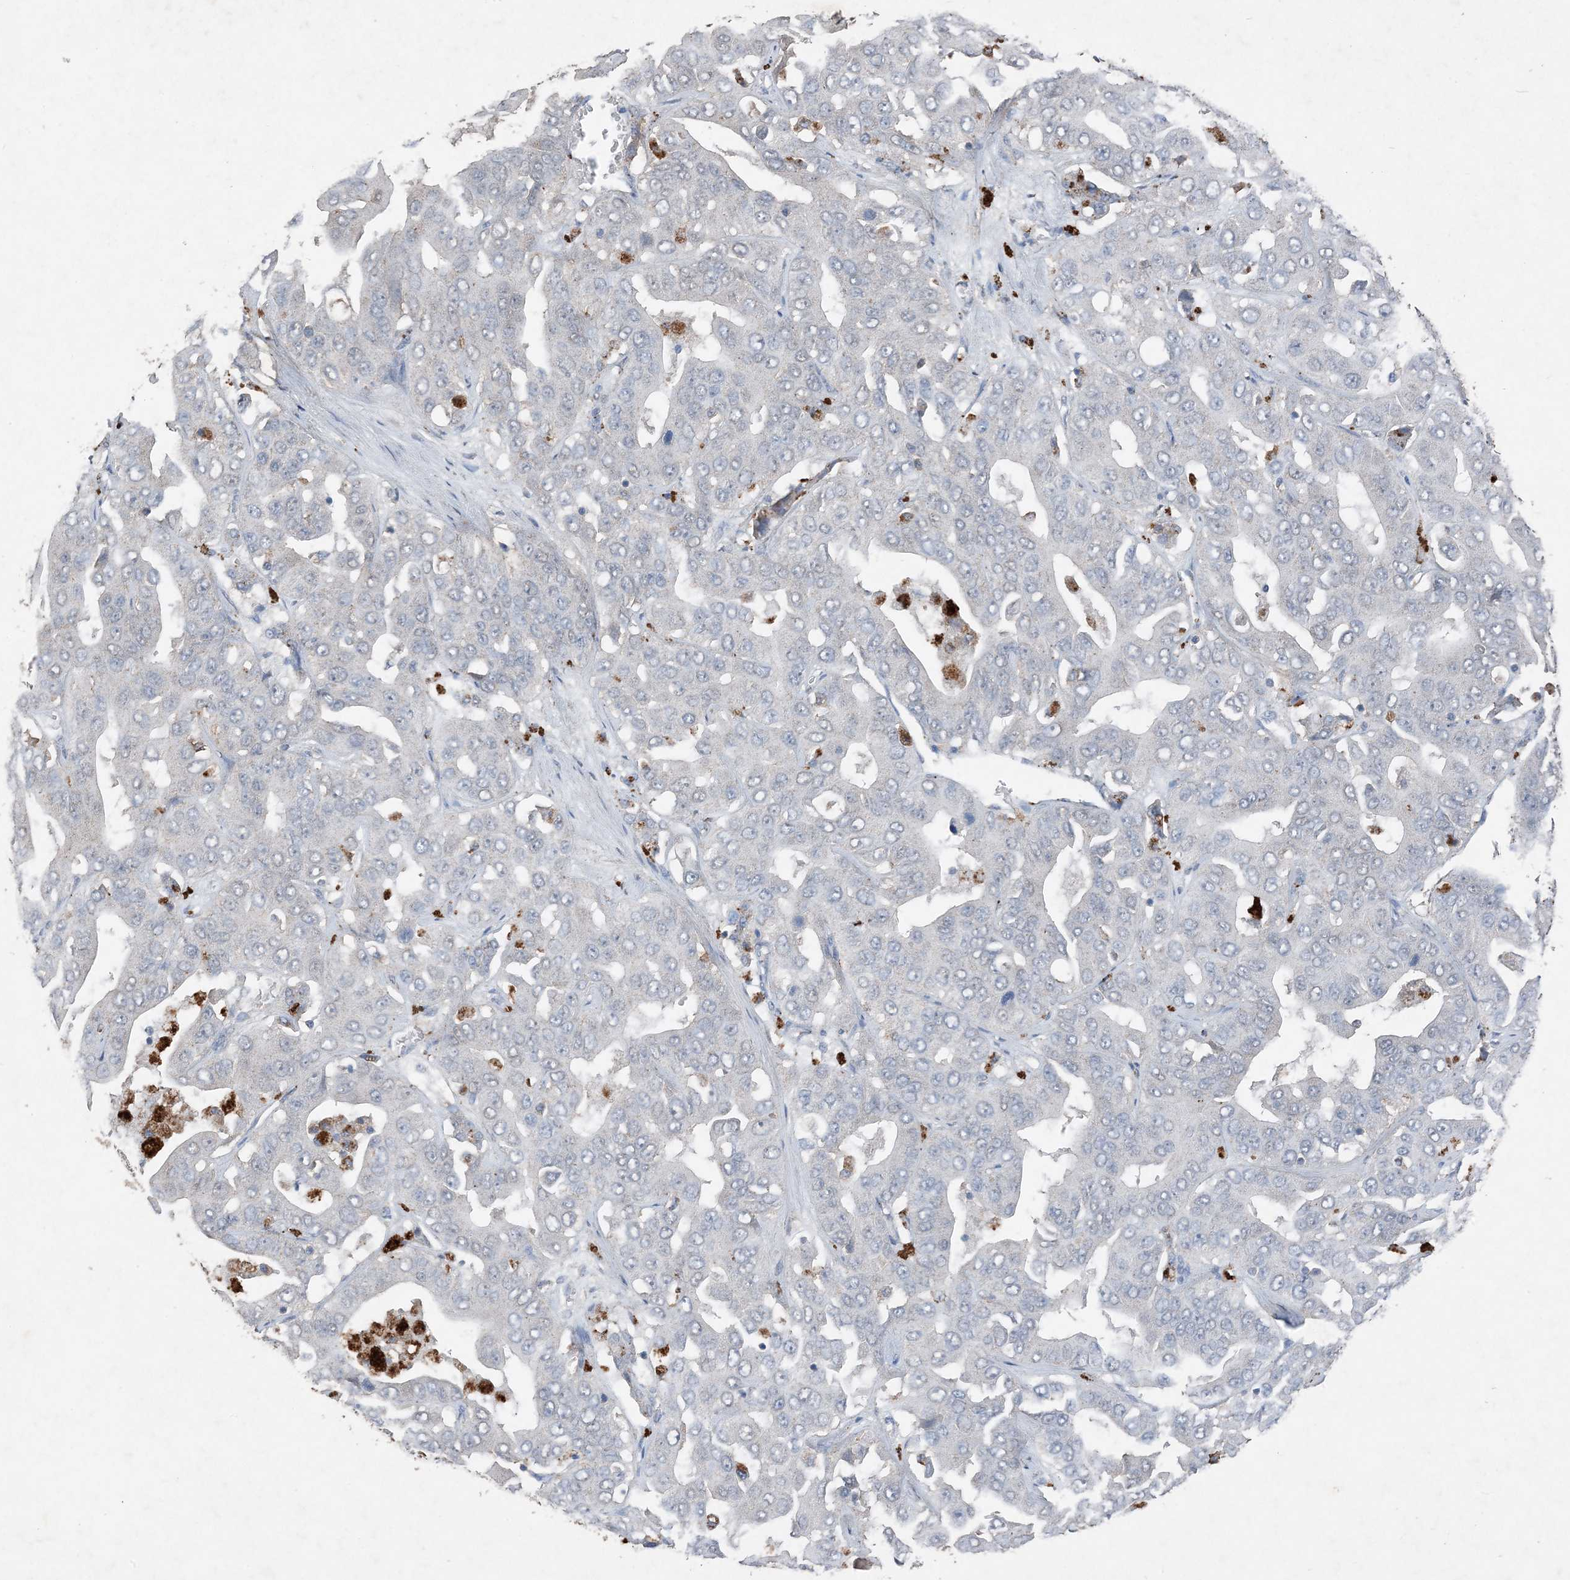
{"staining": {"intensity": "negative", "quantity": "none", "location": "none"}, "tissue": "liver cancer", "cell_type": "Tumor cells", "image_type": "cancer", "snomed": [{"axis": "morphology", "description": "Cholangiocarcinoma"}, {"axis": "topography", "description": "Liver"}], "caption": "There is no significant staining in tumor cells of liver cholangiocarcinoma. (DAB (3,3'-diaminobenzidine) IHC with hematoxylin counter stain).", "gene": "FCN3", "patient": {"sex": "female", "age": 52}}